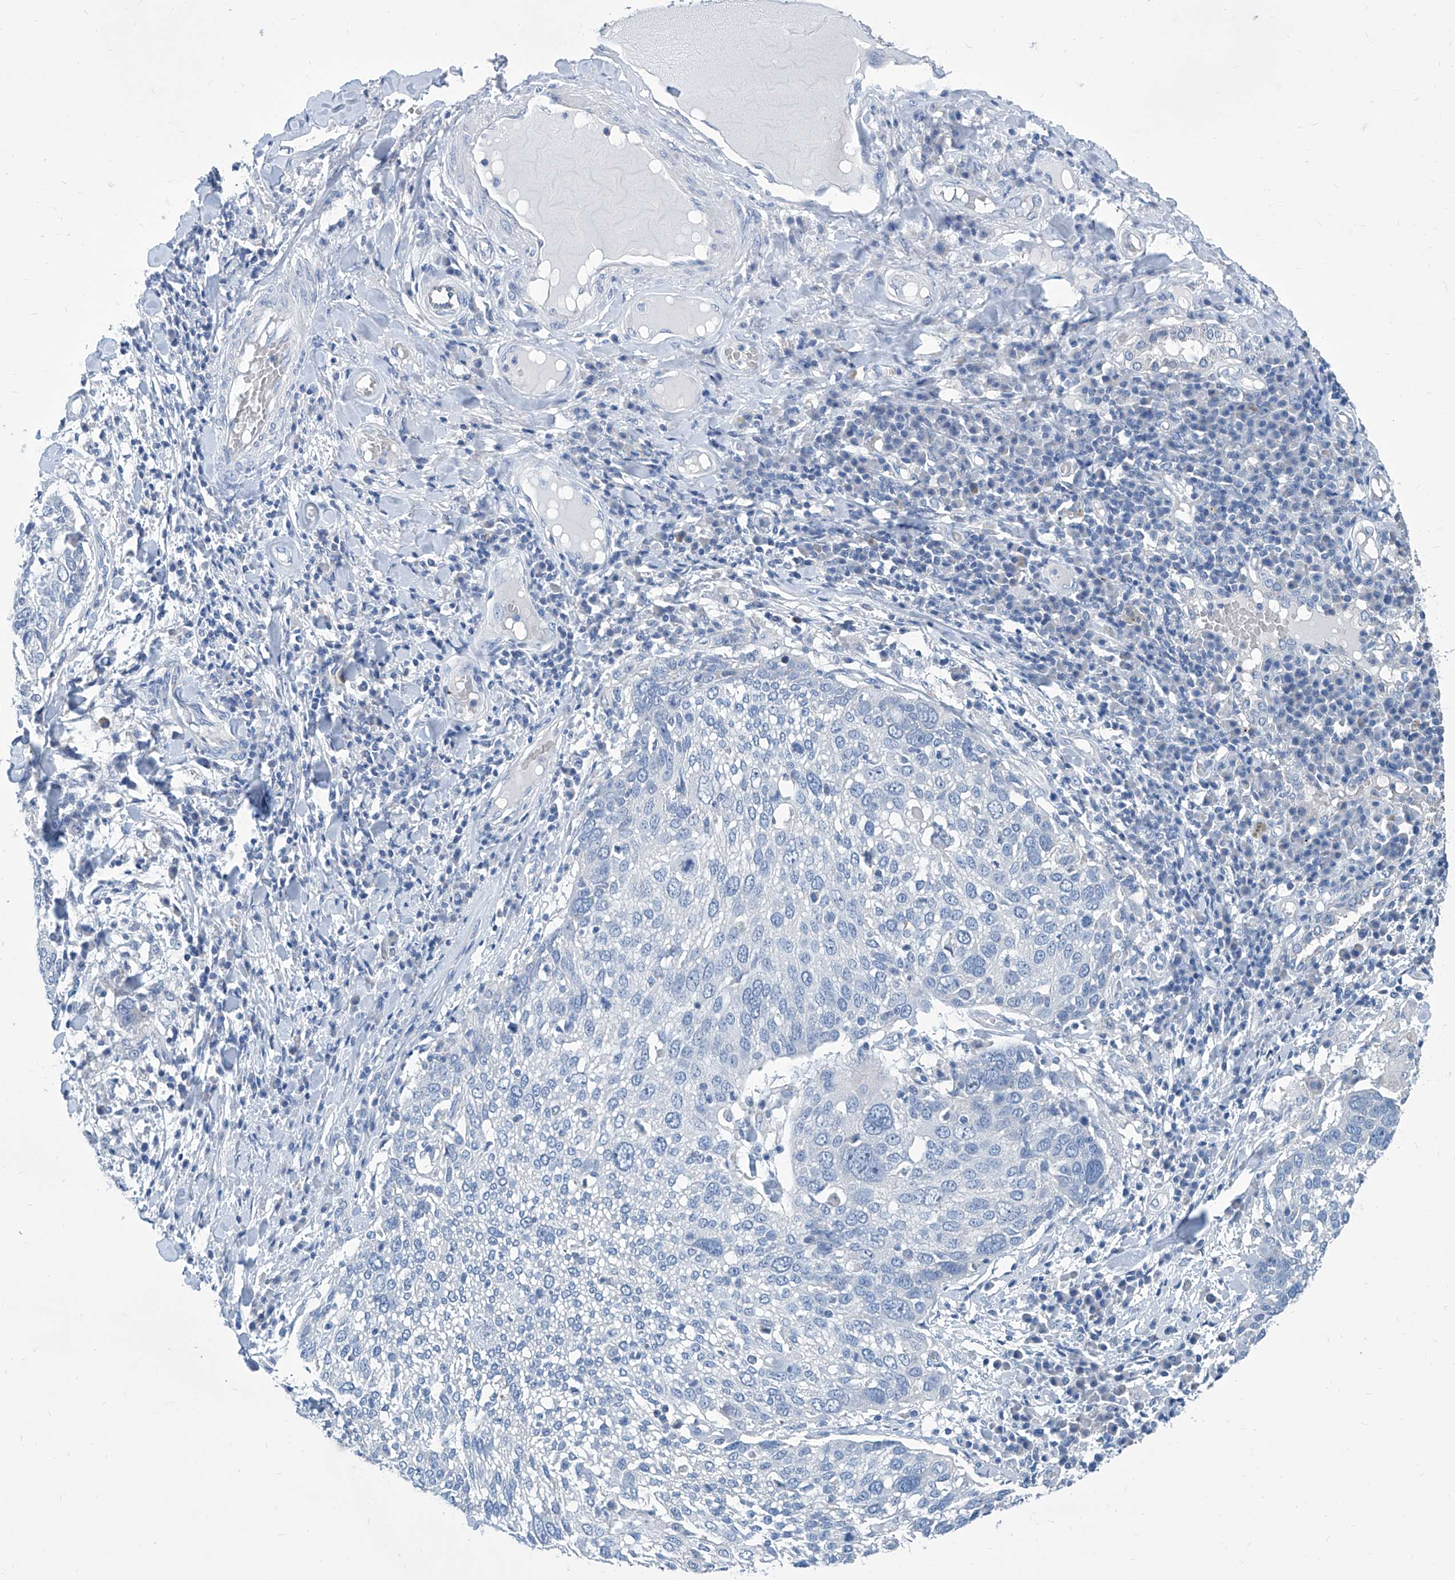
{"staining": {"intensity": "negative", "quantity": "none", "location": "none"}, "tissue": "lung cancer", "cell_type": "Tumor cells", "image_type": "cancer", "snomed": [{"axis": "morphology", "description": "Squamous cell carcinoma, NOS"}, {"axis": "topography", "description": "Lung"}], "caption": "High power microscopy histopathology image of an immunohistochemistry micrograph of lung squamous cell carcinoma, revealing no significant positivity in tumor cells.", "gene": "ZNF519", "patient": {"sex": "male", "age": 65}}